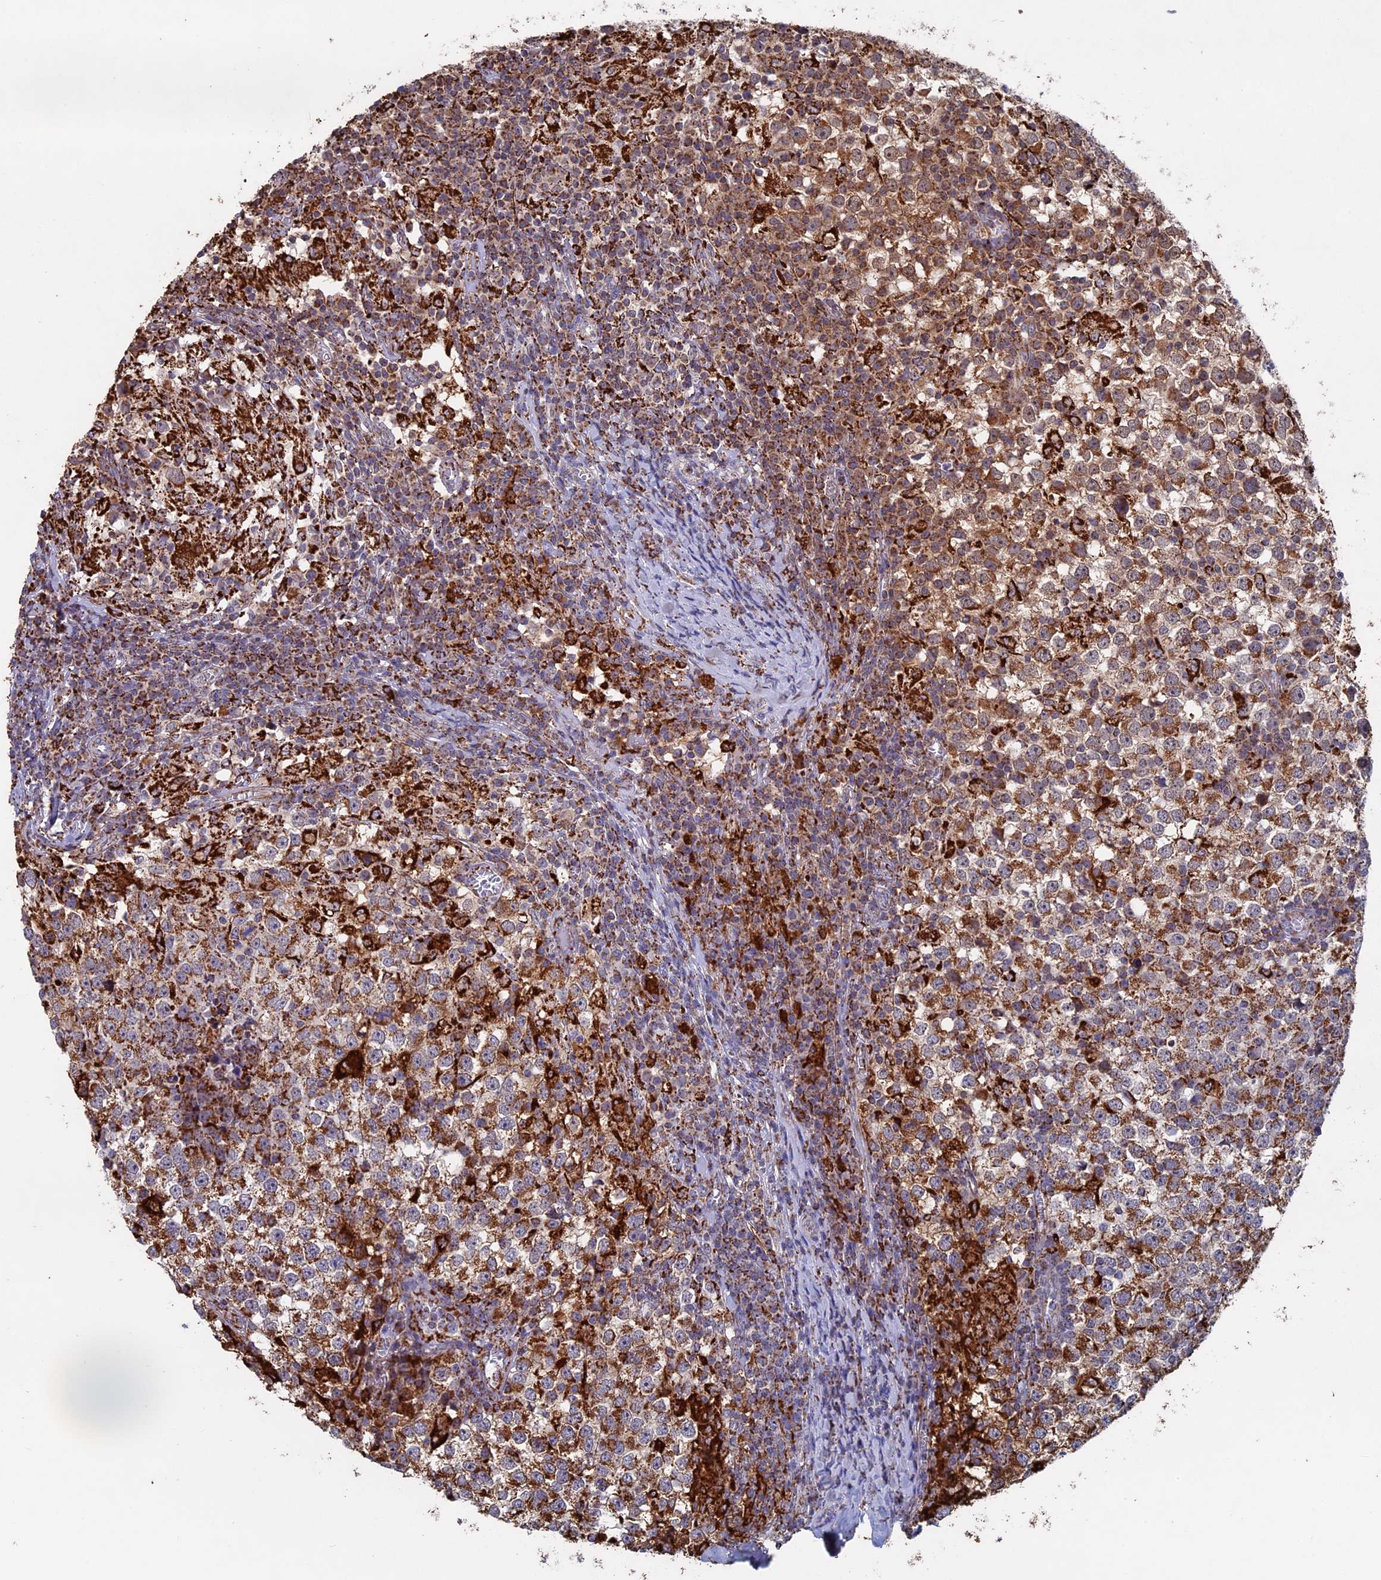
{"staining": {"intensity": "moderate", "quantity": ">75%", "location": "cytoplasmic/membranous"}, "tissue": "testis cancer", "cell_type": "Tumor cells", "image_type": "cancer", "snomed": [{"axis": "morphology", "description": "Seminoma, NOS"}, {"axis": "topography", "description": "Testis"}], "caption": "Testis cancer (seminoma) stained for a protein (brown) exhibits moderate cytoplasmic/membranous positive staining in approximately >75% of tumor cells.", "gene": "SEC24D", "patient": {"sex": "male", "age": 65}}